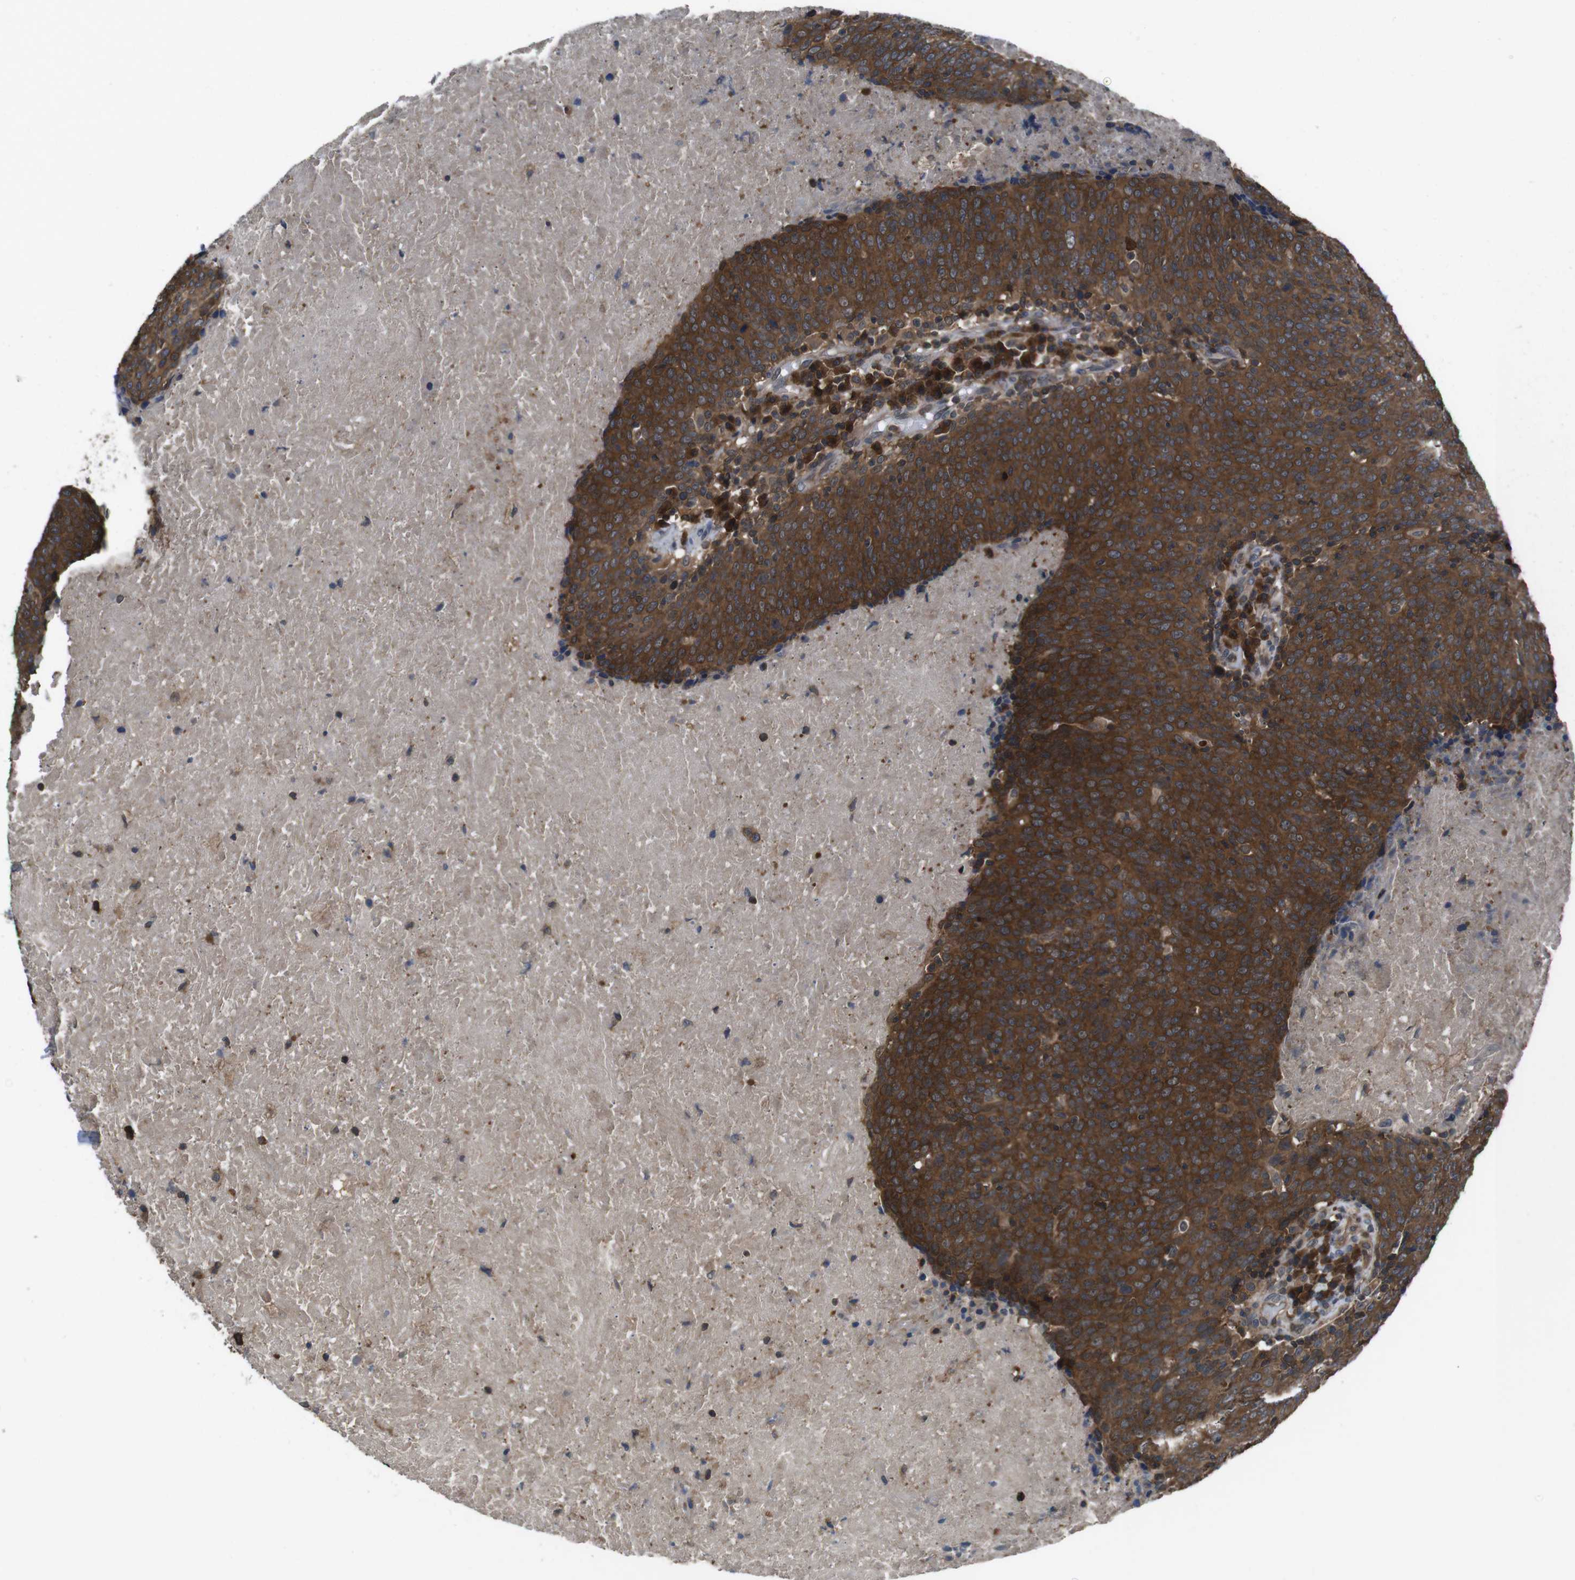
{"staining": {"intensity": "strong", "quantity": ">75%", "location": "cytoplasmic/membranous"}, "tissue": "head and neck cancer", "cell_type": "Tumor cells", "image_type": "cancer", "snomed": [{"axis": "morphology", "description": "Squamous cell carcinoma, NOS"}, {"axis": "morphology", "description": "Squamous cell carcinoma, metastatic, NOS"}, {"axis": "topography", "description": "Lymph node"}, {"axis": "topography", "description": "Head-Neck"}], "caption": "Brown immunohistochemical staining in human head and neck cancer shows strong cytoplasmic/membranous staining in approximately >75% of tumor cells.", "gene": "SLC22A23", "patient": {"sex": "male", "age": 62}}